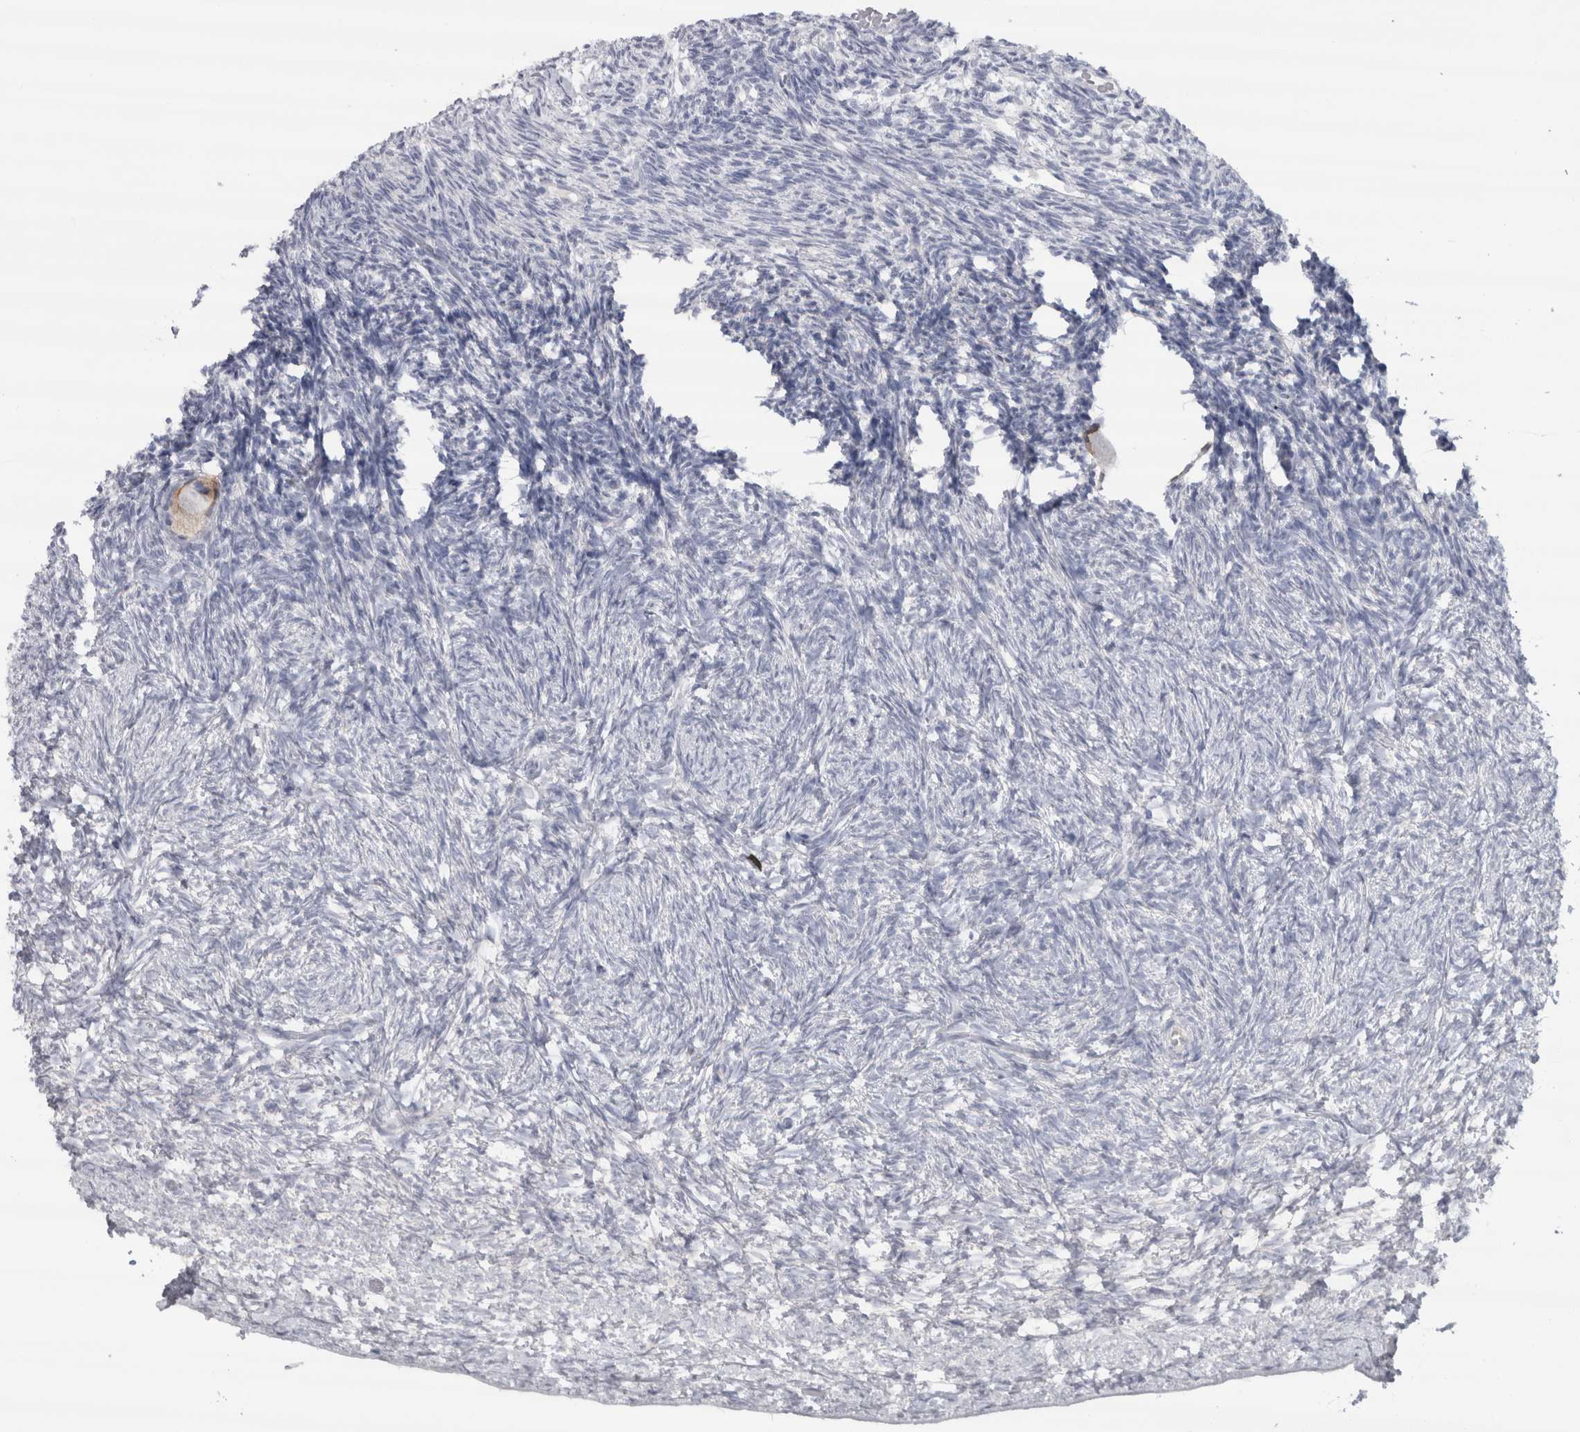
{"staining": {"intensity": "weak", "quantity": ">75%", "location": "cytoplasmic/membranous"}, "tissue": "ovary", "cell_type": "Follicle cells", "image_type": "normal", "snomed": [{"axis": "morphology", "description": "Normal tissue, NOS"}, {"axis": "topography", "description": "Ovary"}], "caption": "High-magnification brightfield microscopy of unremarkable ovary stained with DAB (brown) and counterstained with hematoxylin (blue). follicle cells exhibit weak cytoplasmic/membranous expression is present in about>75% of cells.", "gene": "CDH17", "patient": {"sex": "female", "age": 34}}